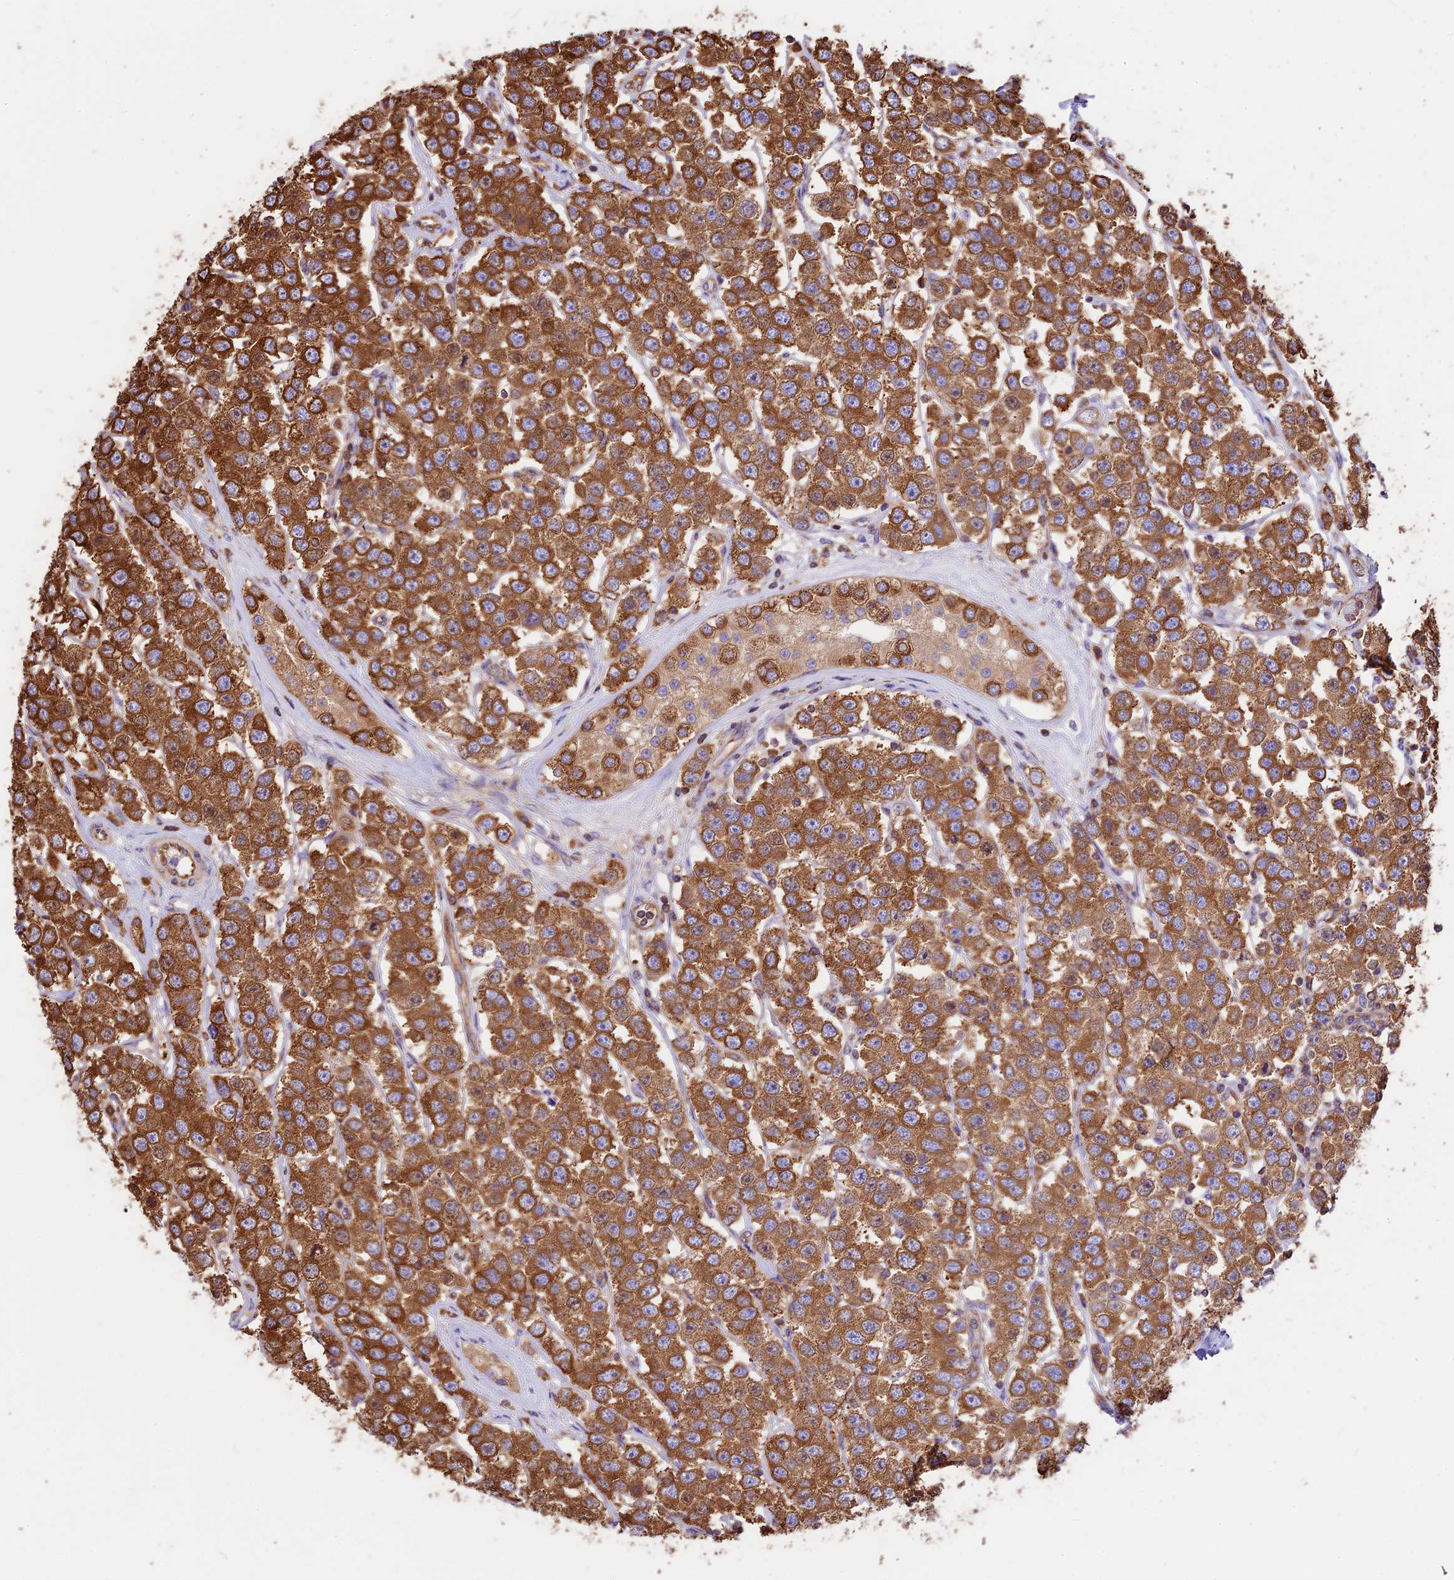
{"staining": {"intensity": "moderate", "quantity": ">75%", "location": "cytoplasmic/membranous"}, "tissue": "testis cancer", "cell_type": "Tumor cells", "image_type": "cancer", "snomed": [{"axis": "morphology", "description": "Seminoma, NOS"}, {"axis": "topography", "description": "Testis"}], "caption": "Testis cancer (seminoma) stained for a protein (brown) demonstrates moderate cytoplasmic/membranous positive staining in approximately >75% of tumor cells.", "gene": "KARS1", "patient": {"sex": "male", "age": 28}}